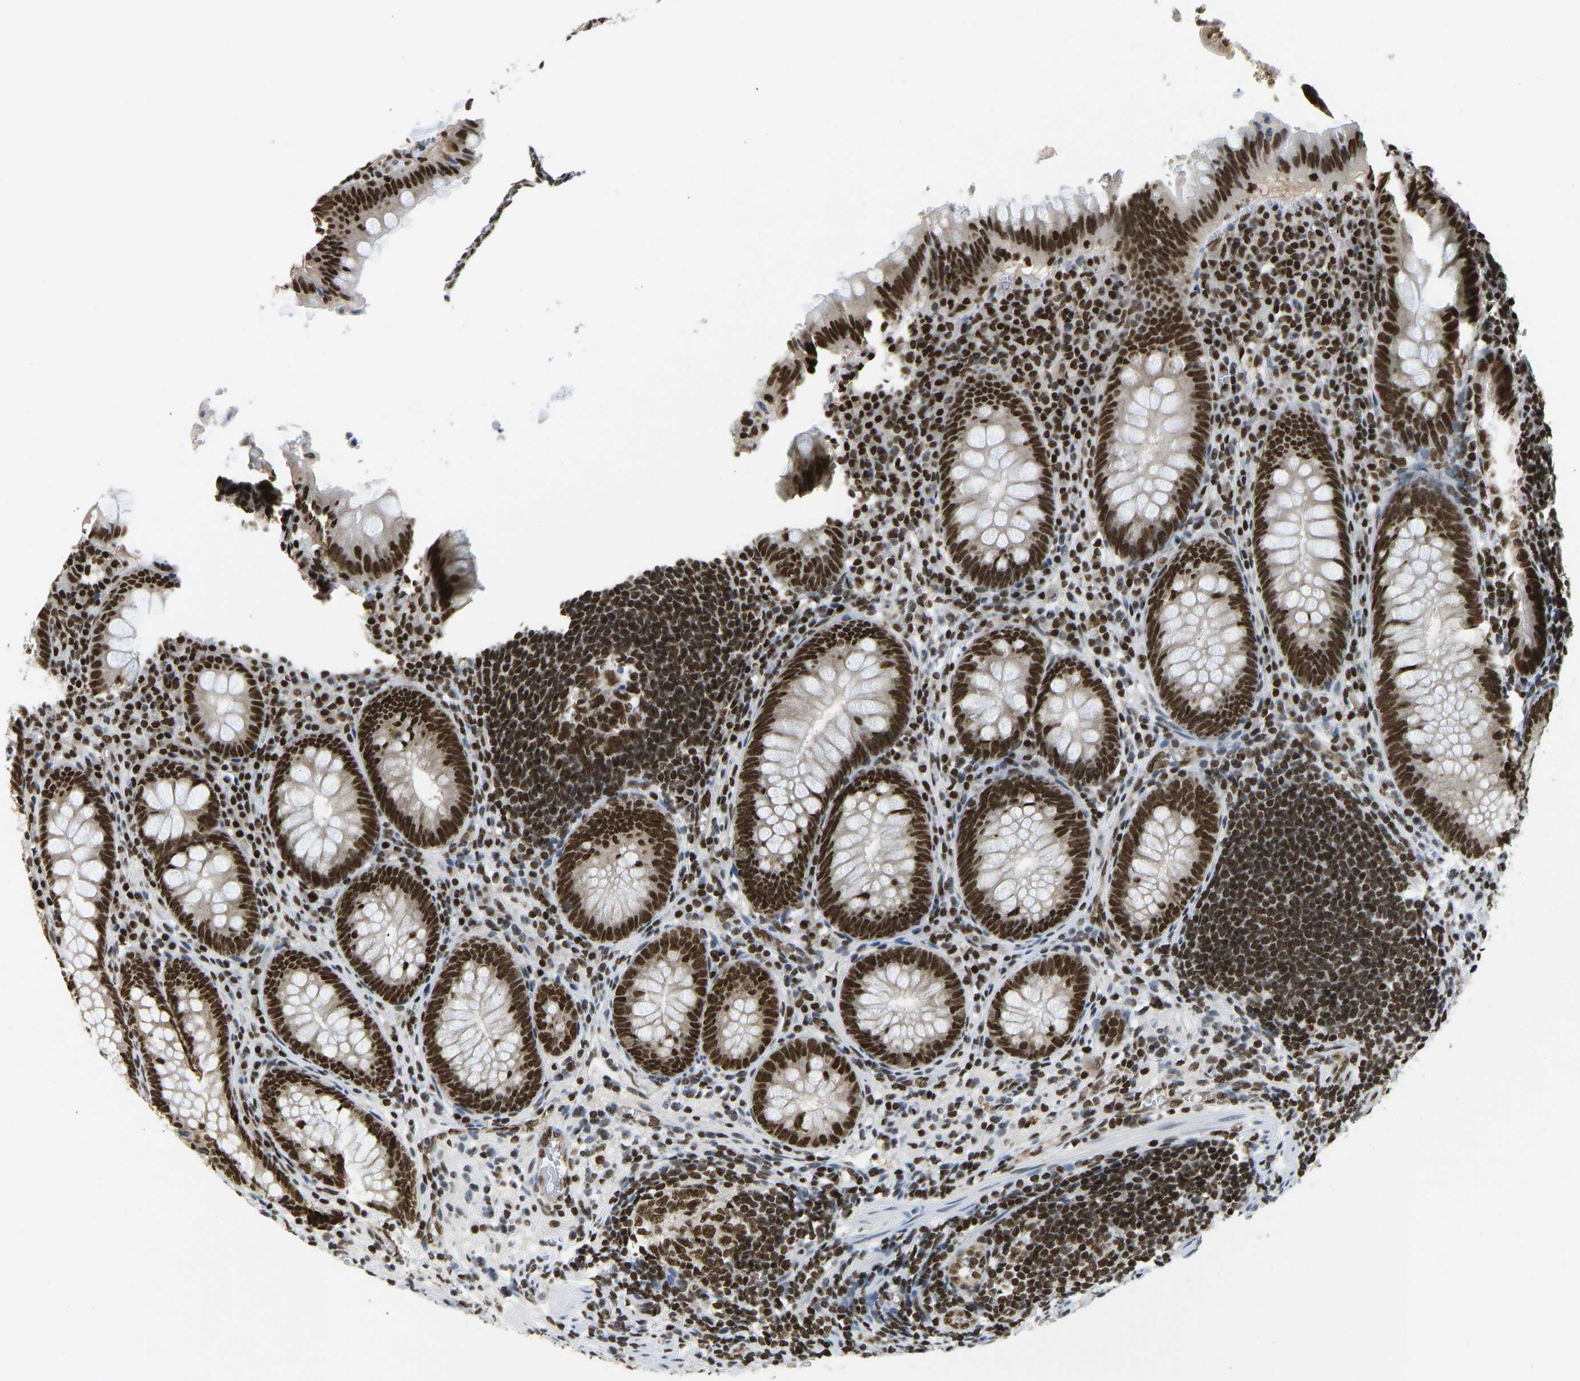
{"staining": {"intensity": "strong", "quantity": ">75%", "location": "nuclear"}, "tissue": "appendix", "cell_type": "Glandular cells", "image_type": "normal", "snomed": [{"axis": "morphology", "description": "Normal tissue, NOS"}, {"axis": "topography", "description": "Appendix"}], "caption": "Immunohistochemical staining of unremarkable appendix displays high levels of strong nuclear expression in approximately >75% of glandular cells.", "gene": "ZSCAN20", "patient": {"sex": "male", "age": 56}}